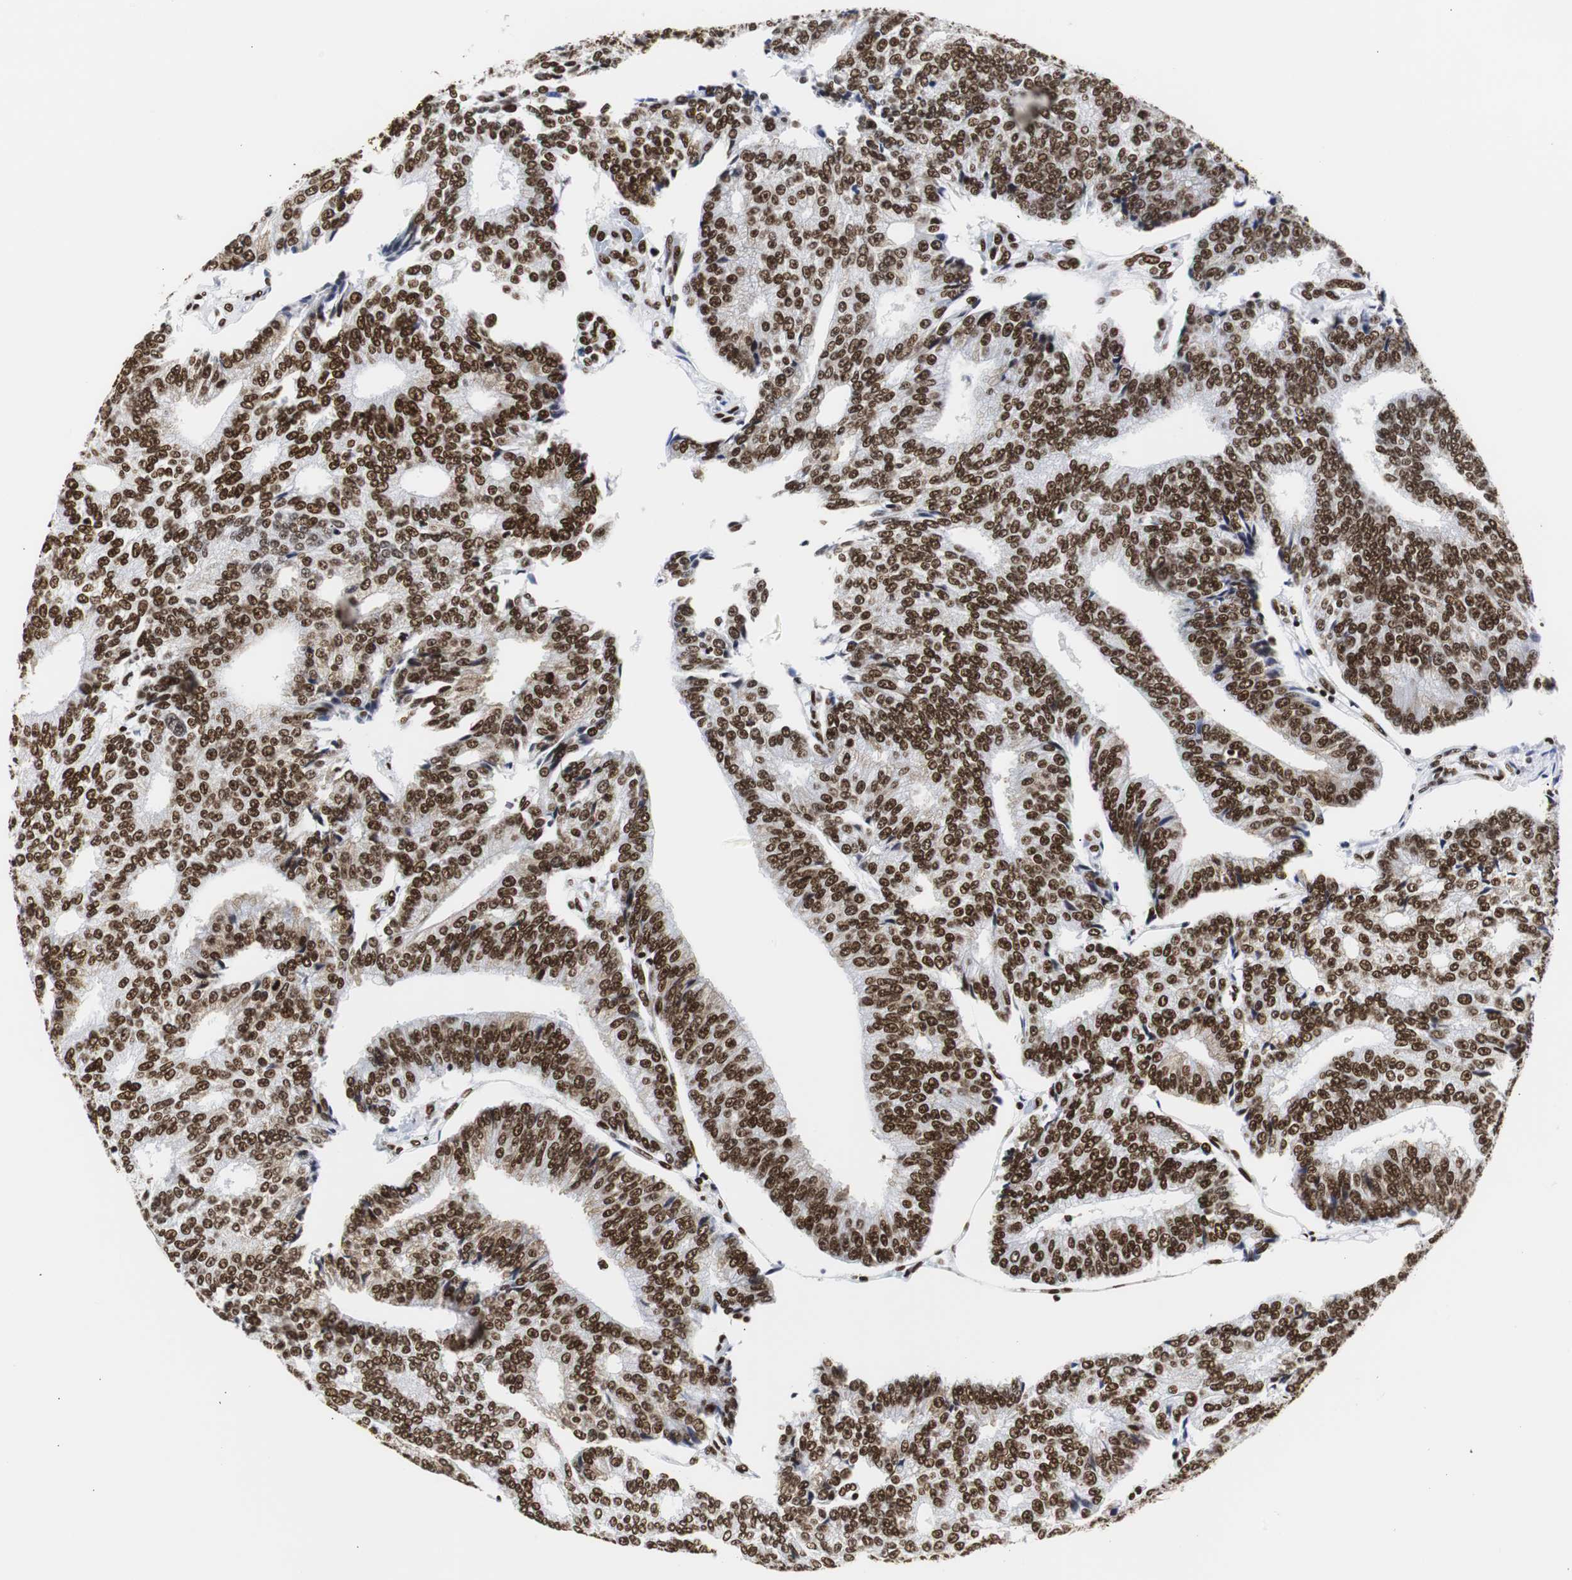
{"staining": {"intensity": "strong", "quantity": ">75%", "location": "nuclear"}, "tissue": "prostate cancer", "cell_type": "Tumor cells", "image_type": "cancer", "snomed": [{"axis": "morphology", "description": "Adenocarcinoma, High grade"}, {"axis": "topography", "description": "Prostate"}], "caption": "Immunohistochemistry (IHC) (DAB) staining of prostate cancer reveals strong nuclear protein expression in about >75% of tumor cells. Nuclei are stained in blue.", "gene": "HNRNPH2", "patient": {"sex": "male", "age": 55}}